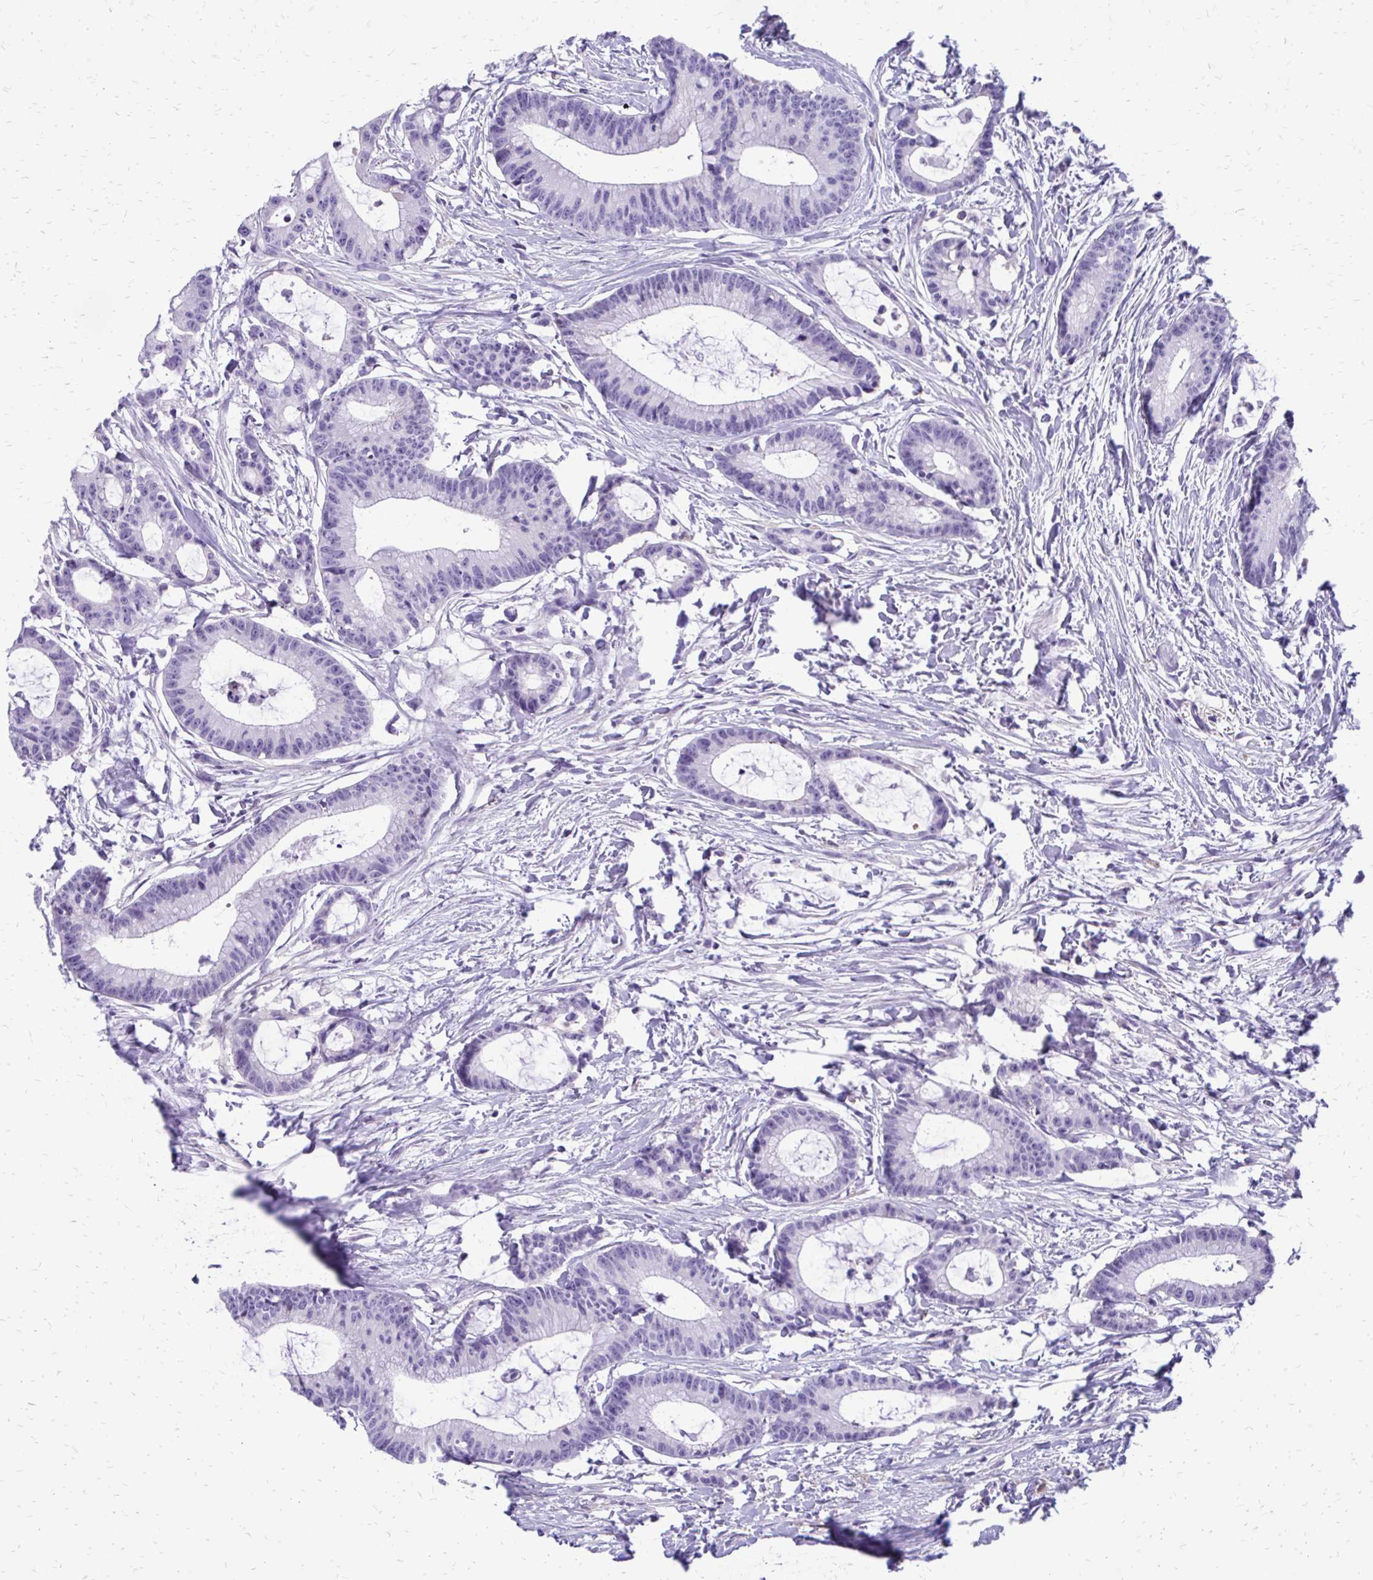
{"staining": {"intensity": "negative", "quantity": "none", "location": "none"}, "tissue": "colorectal cancer", "cell_type": "Tumor cells", "image_type": "cancer", "snomed": [{"axis": "morphology", "description": "Adenocarcinoma, NOS"}, {"axis": "topography", "description": "Colon"}], "caption": "Tumor cells are negative for brown protein staining in adenocarcinoma (colorectal). (Stains: DAB immunohistochemistry (IHC) with hematoxylin counter stain, Microscopy: brightfield microscopy at high magnification).", "gene": "SIGLEC11", "patient": {"sex": "female", "age": 78}}